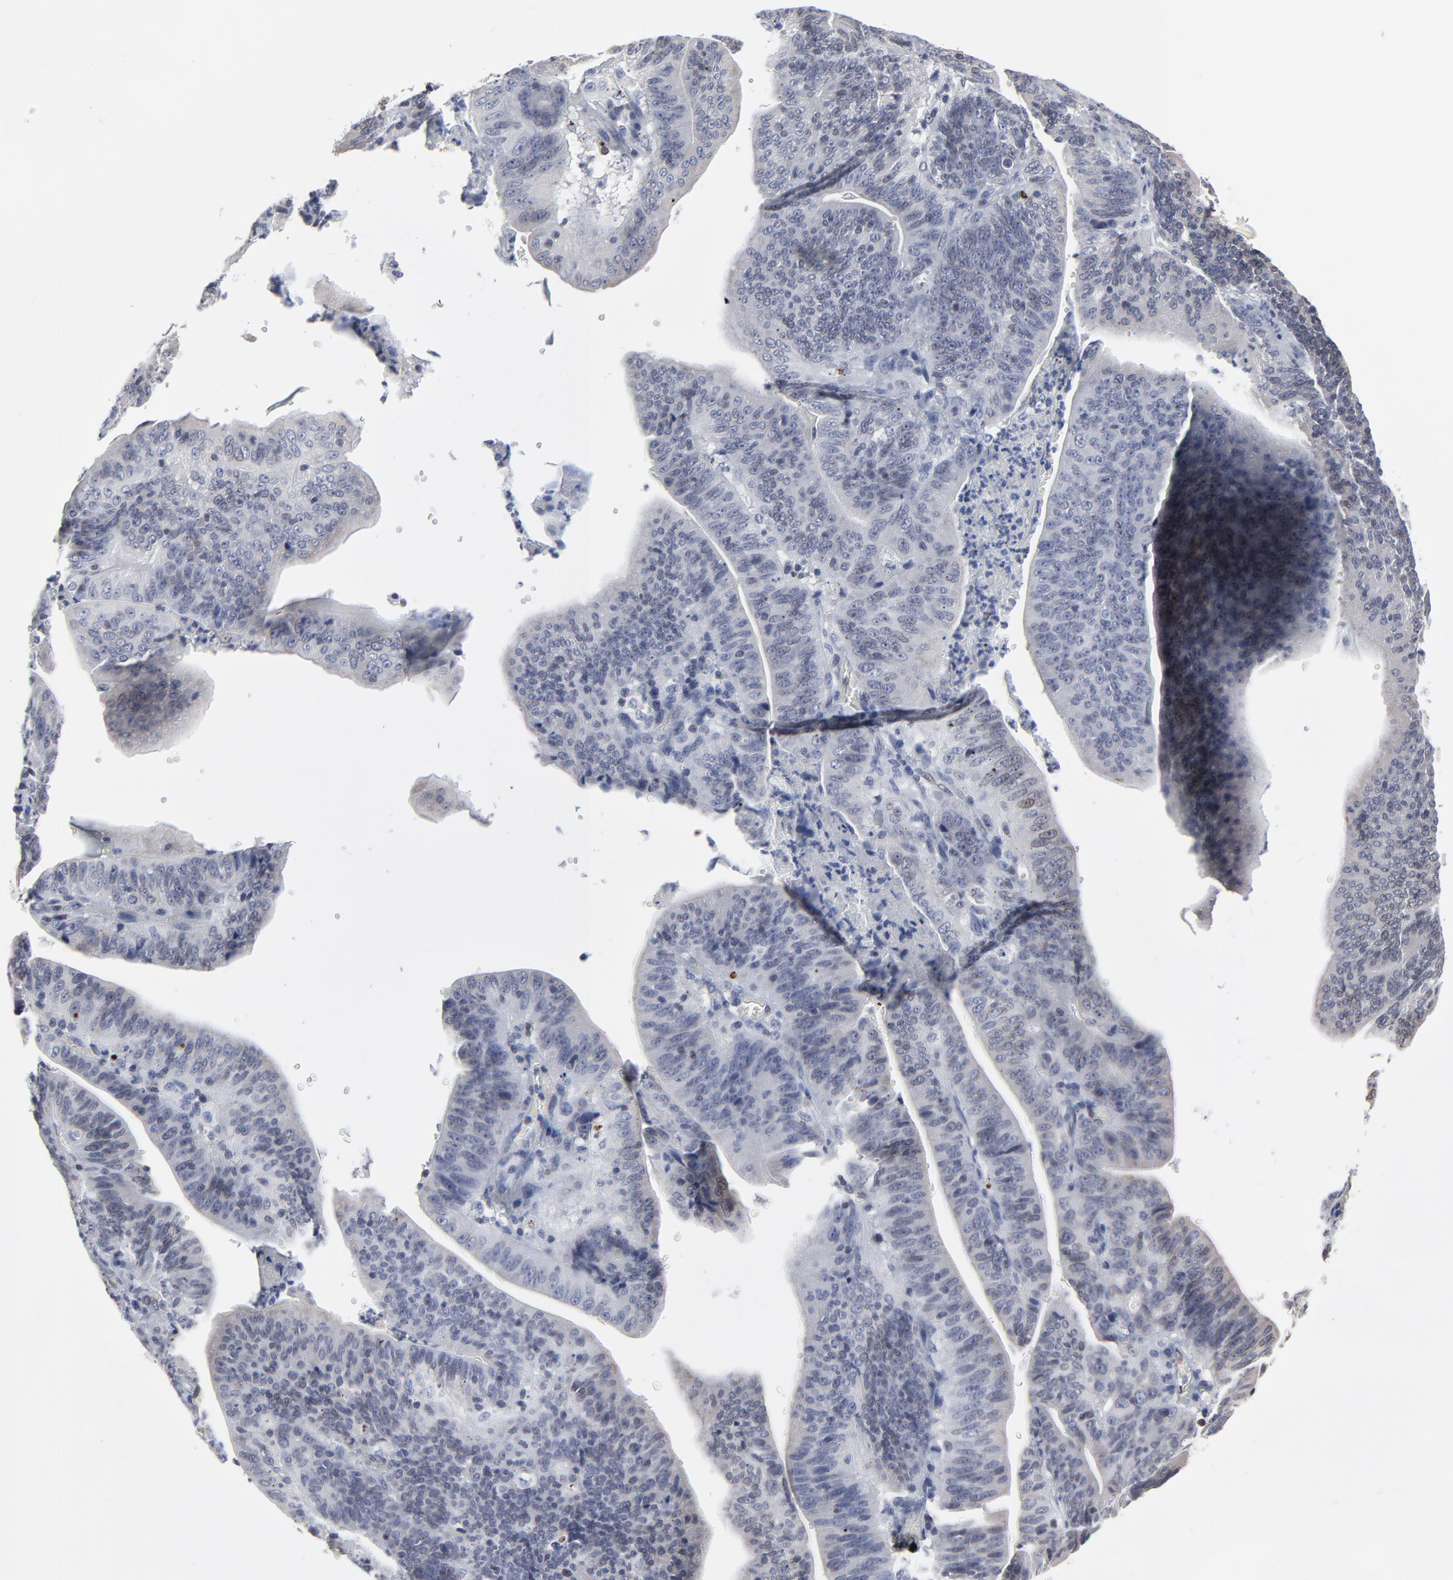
{"staining": {"intensity": "weak", "quantity": "25%-75%", "location": "cytoplasmic/membranous,nuclear"}, "tissue": "stomach cancer", "cell_type": "Tumor cells", "image_type": "cancer", "snomed": [{"axis": "morphology", "description": "Adenocarcinoma, NOS"}, {"axis": "topography", "description": "Stomach, lower"}], "caption": "Immunohistochemical staining of human stomach cancer (adenocarcinoma) demonstrates low levels of weak cytoplasmic/membranous and nuclear protein positivity in about 25%-75% of tumor cells.", "gene": "SYNE2", "patient": {"sex": "female", "age": 86}}